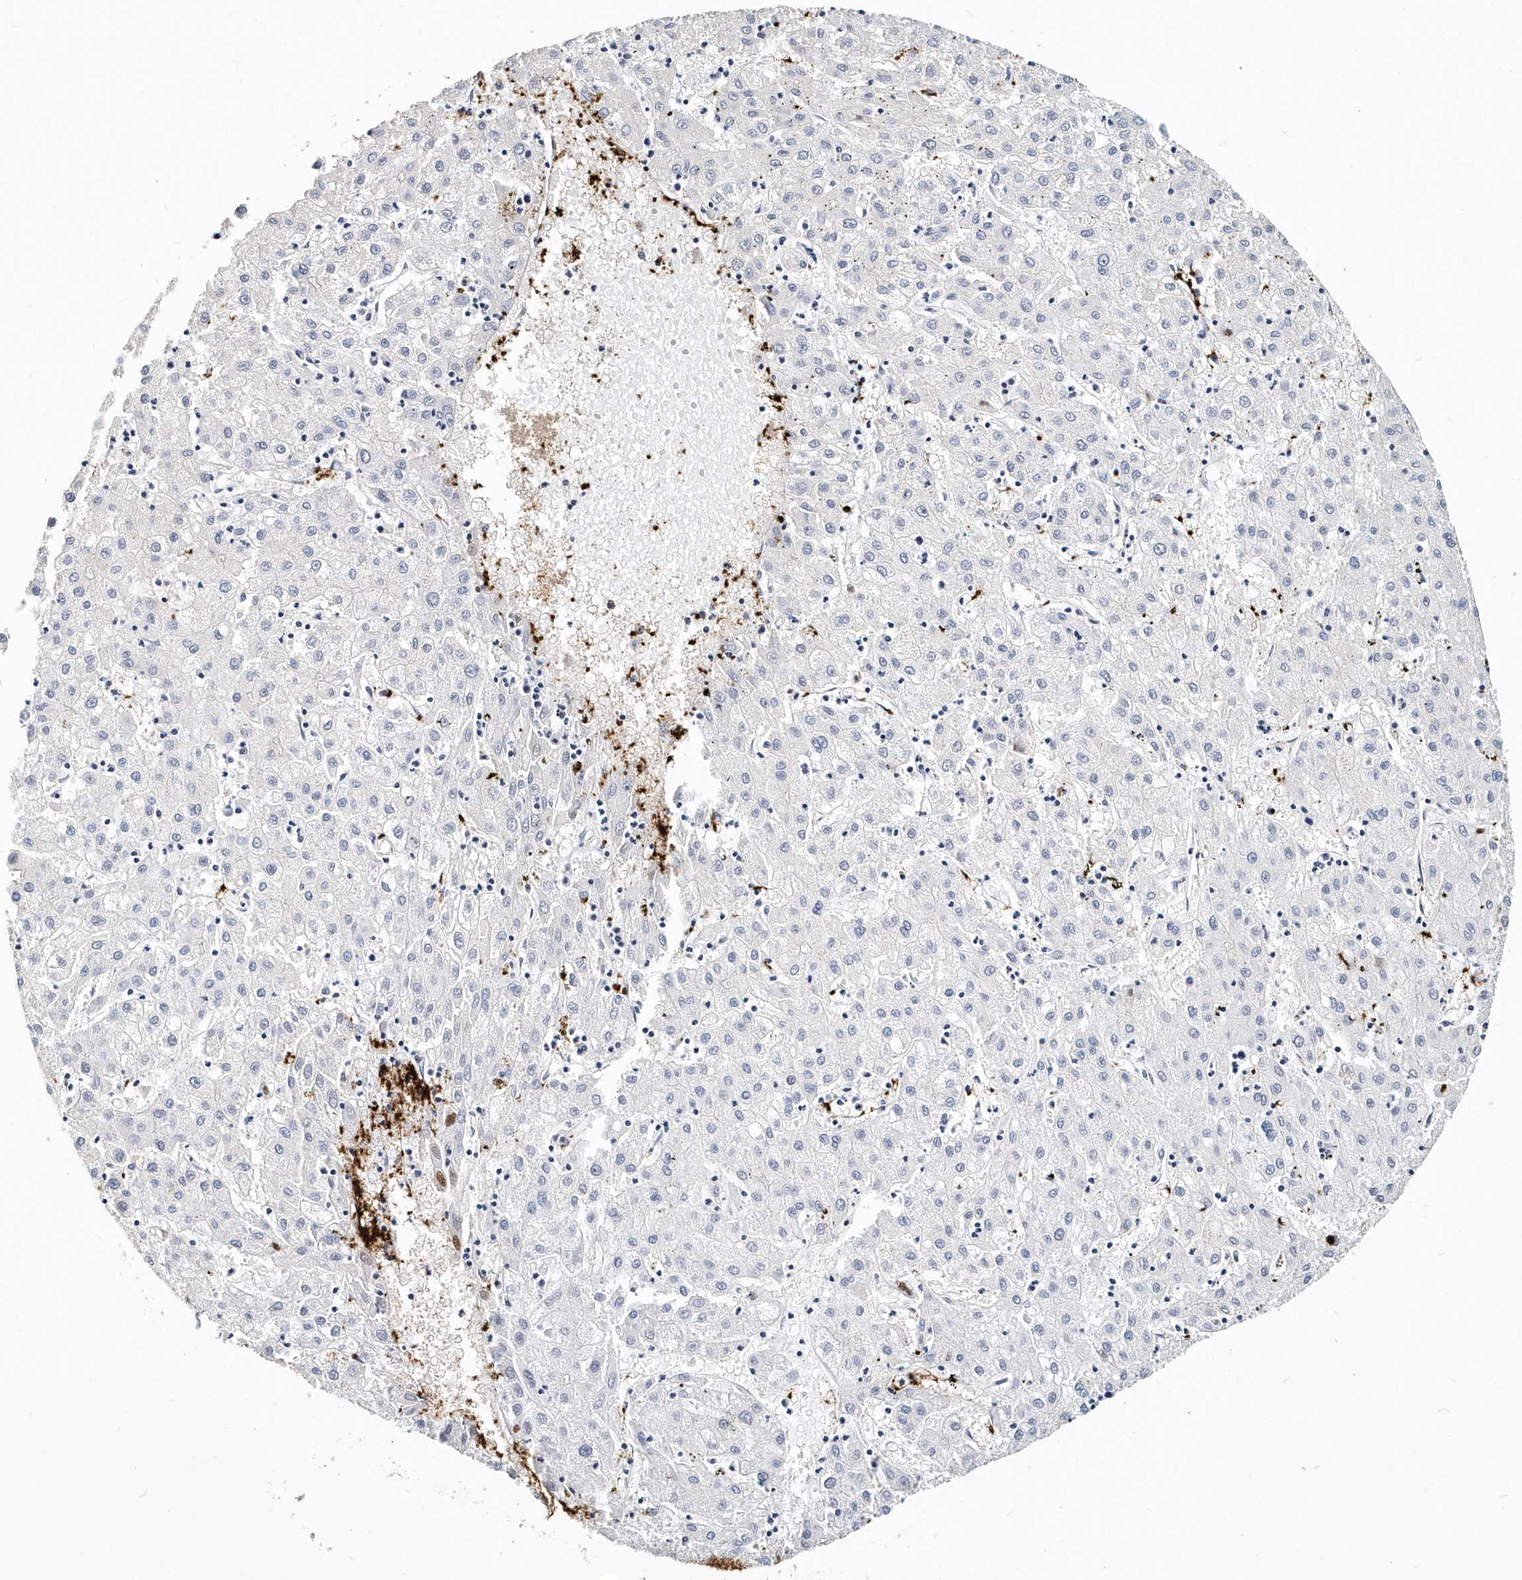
{"staining": {"intensity": "negative", "quantity": "none", "location": "none"}, "tissue": "liver cancer", "cell_type": "Tumor cells", "image_type": "cancer", "snomed": [{"axis": "morphology", "description": "Carcinoma, Hepatocellular, NOS"}, {"axis": "topography", "description": "Liver"}], "caption": "Human liver cancer stained for a protein using immunohistochemistry reveals no staining in tumor cells.", "gene": "ITGA2B", "patient": {"sex": "male", "age": 72}}